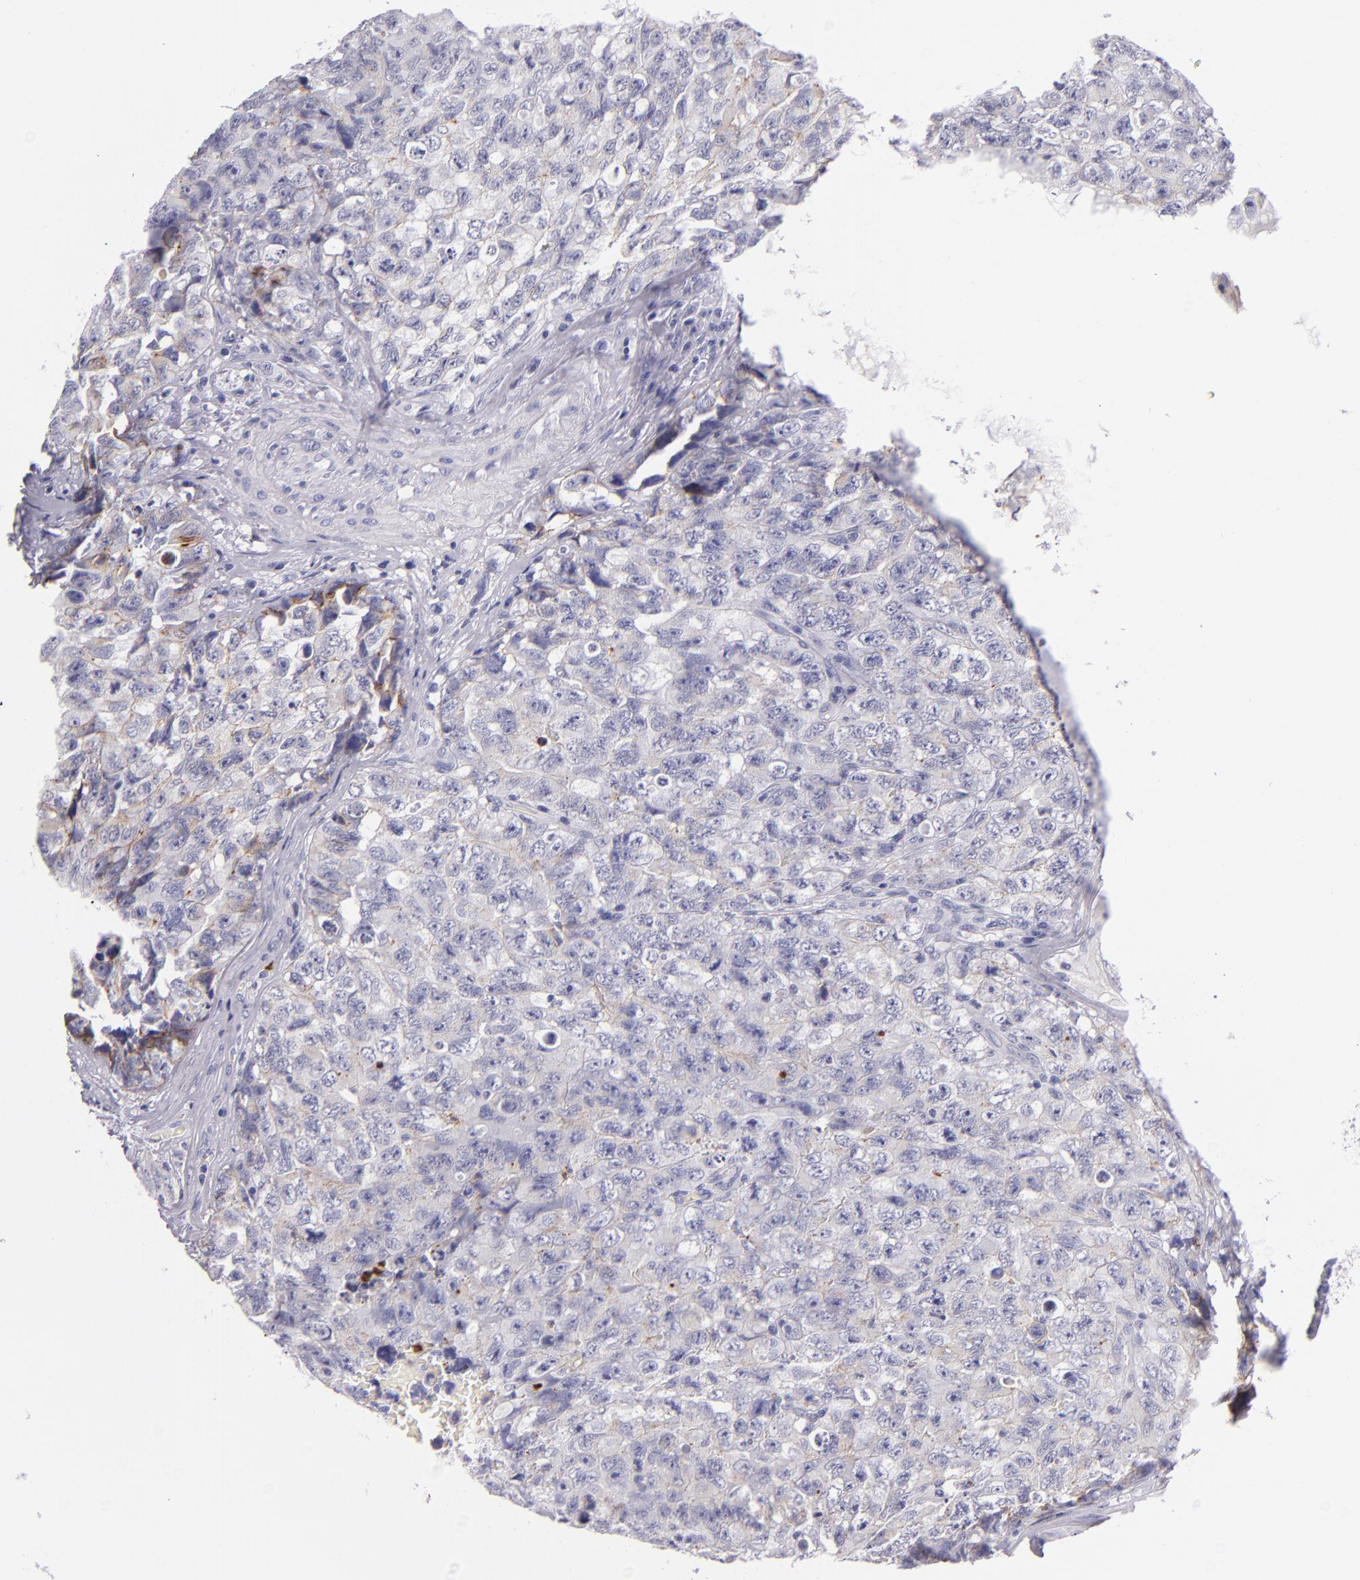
{"staining": {"intensity": "weak", "quantity": "<25%", "location": "none"}, "tissue": "testis cancer", "cell_type": "Tumor cells", "image_type": "cancer", "snomed": [{"axis": "morphology", "description": "Carcinoma, Embryonal, NOS"}, {"axis": "topography", "description": "Testis"}], "caption": "DAB immunohistochemical staining of testis embryonal carcinoma exhibits no significant positivity in tumor cells. (DAB (3,3'-diaminobenzidine) immunohistochemistry, high magnification).", "gene": "CDH3", "patient": {"sex": "male", "age": 31}}